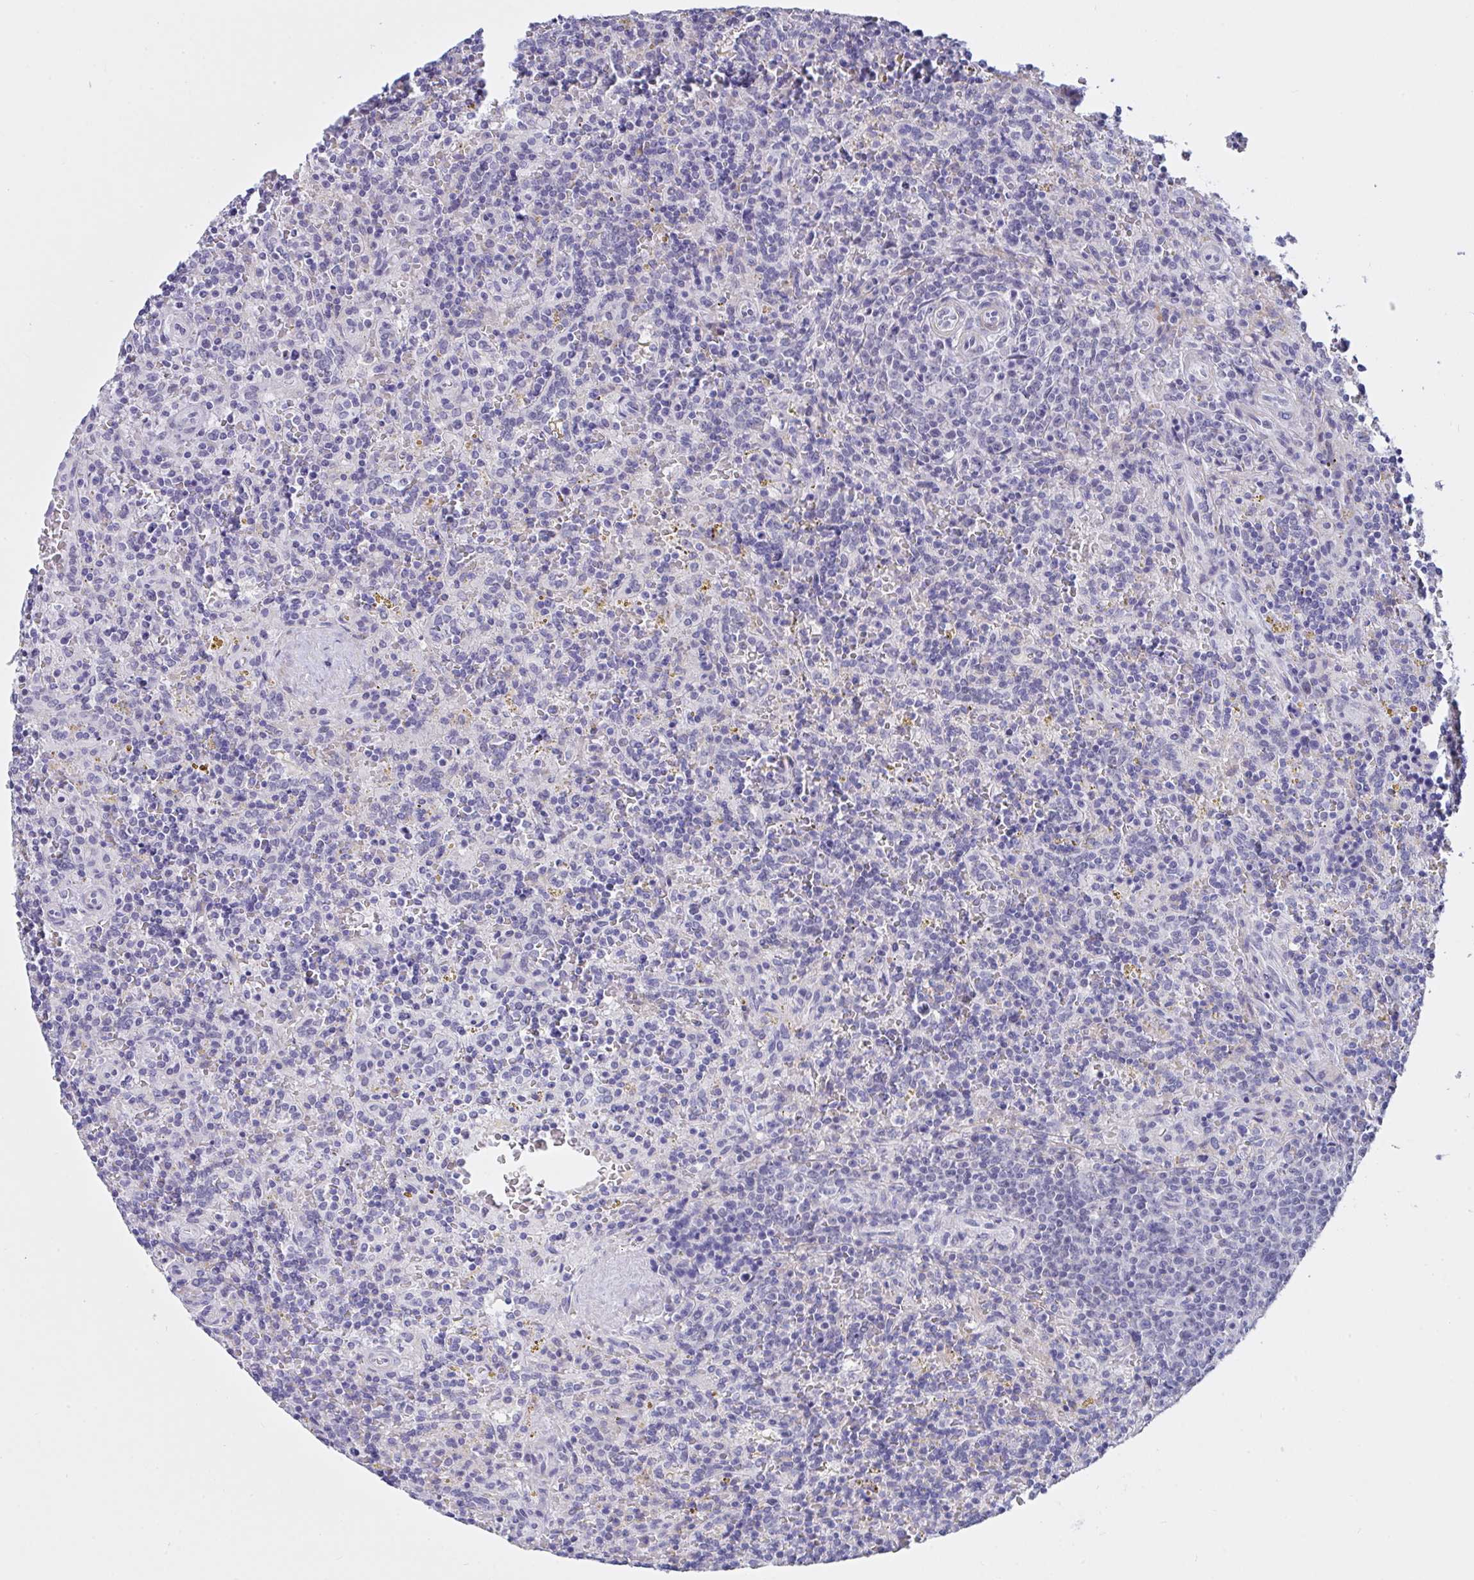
{"staining": {"intensity": "negative", "quantity": "none", "location": "none"}, "tissue": "lymphoma", "cell_type": "Tumor cells", "image_type": "cancer", "snomed": [{"axis": "morphology", "description": "Malignant lymphoma, non-Hodgkin's type, Low grade"}, {"axis": "topography", "description": "Spleen"}], "caption": "Tumor cells are negative for protein expression in human lymphoma.", "gene": "FBXL22", "patient": {"sex": "male", "age": 67}}